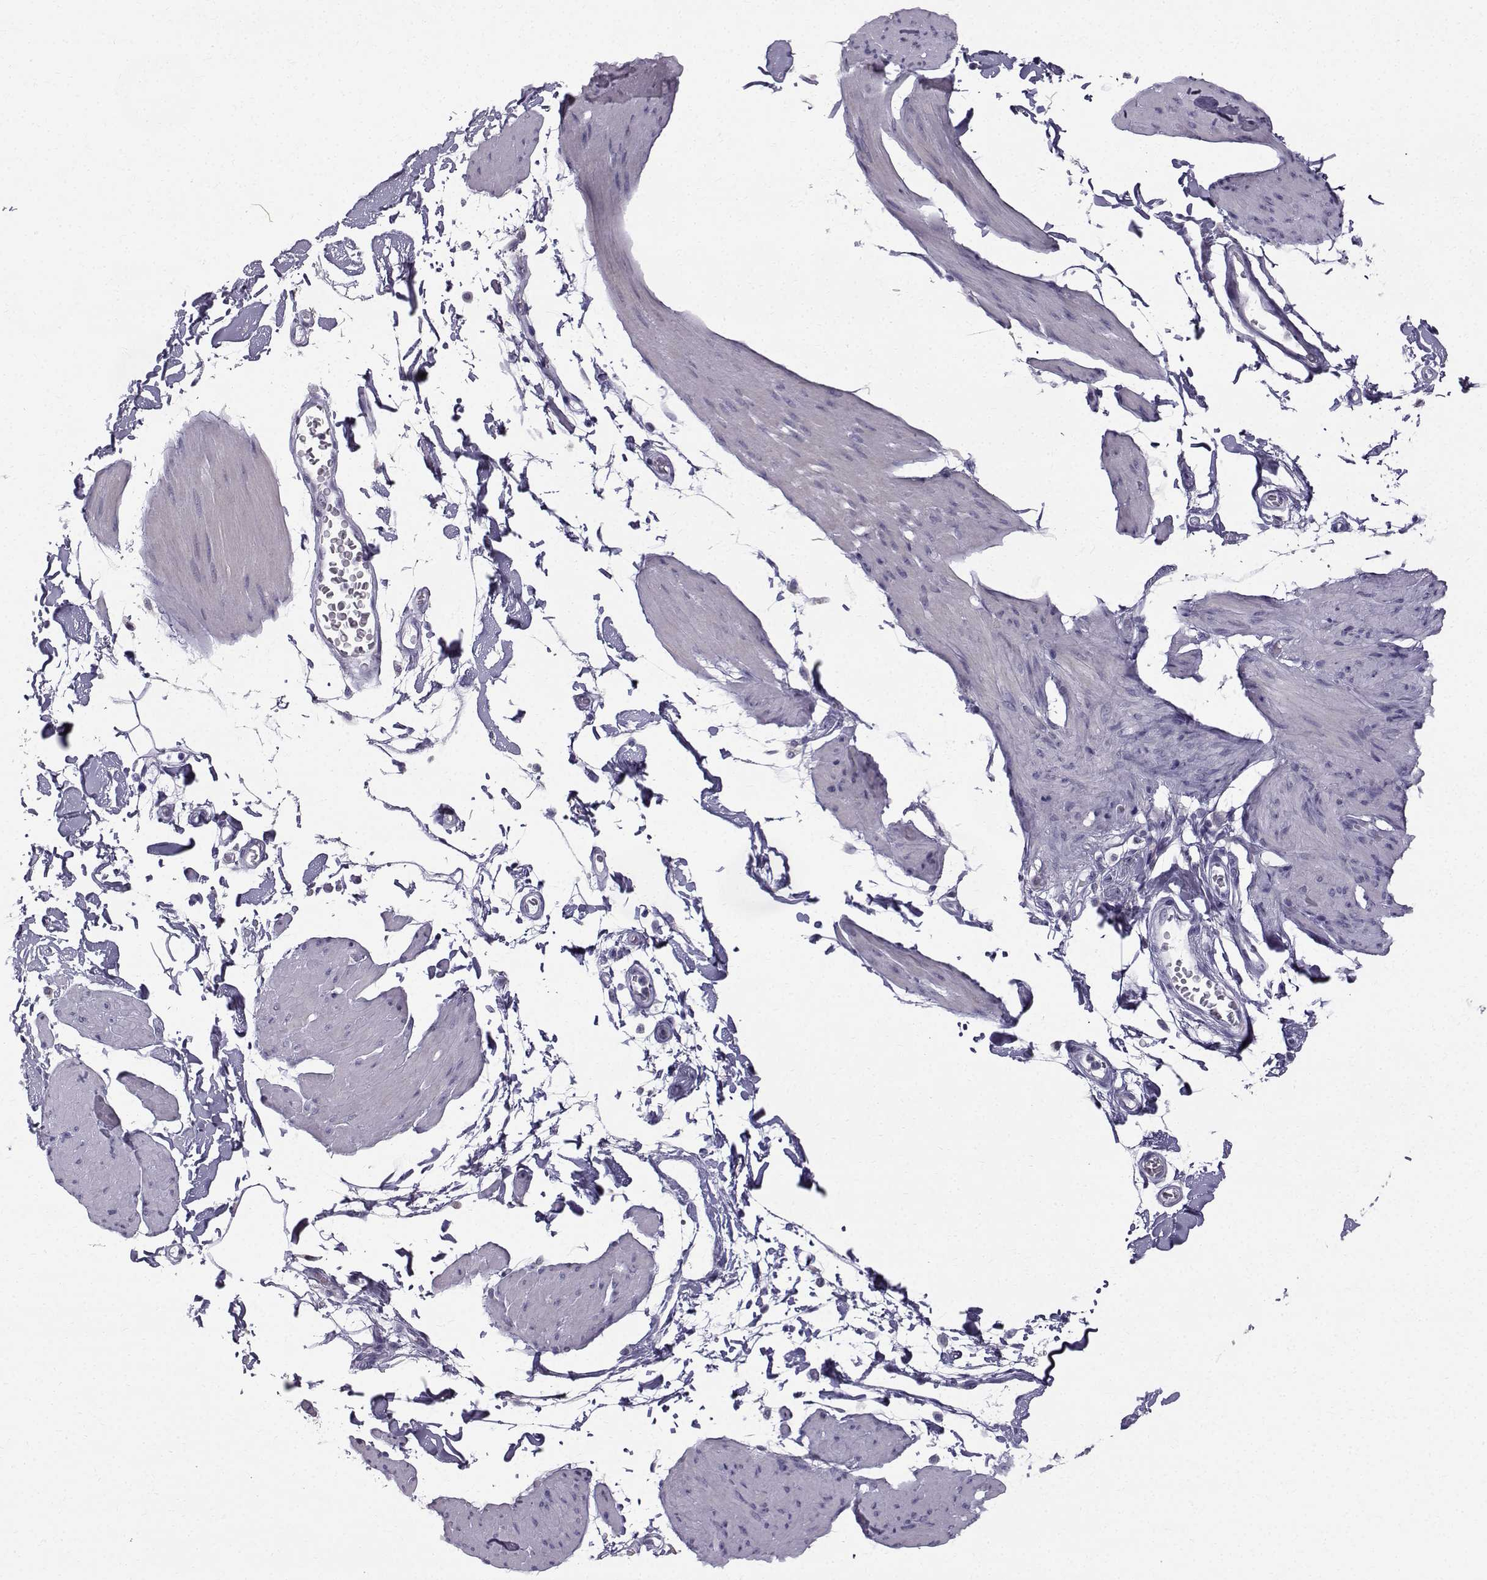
{"staining": {"intensity": "negative", "quantity": "none", "location": "none"}, "tissue": "smooth muscle", "cell_type": "Smooth muscle cells", "image_type": "normal", "snomed": [{"axis": "morphology", "description": "Normal tissue, NOS"}, {"axis": "topography", "description": "Adipose tissue"}, {"axis": "topography", "description": "Smooth muscle"}, {"axis": "topography", "description": "Peripheral nerve tissue"}], "caption": "DAB immunohistochemical staining of benign human smooth muscle displays no significant positivity in smooth muscle cells.", "gene": "ROPN1B", "patient": {"sex": "male", "age": 83}}